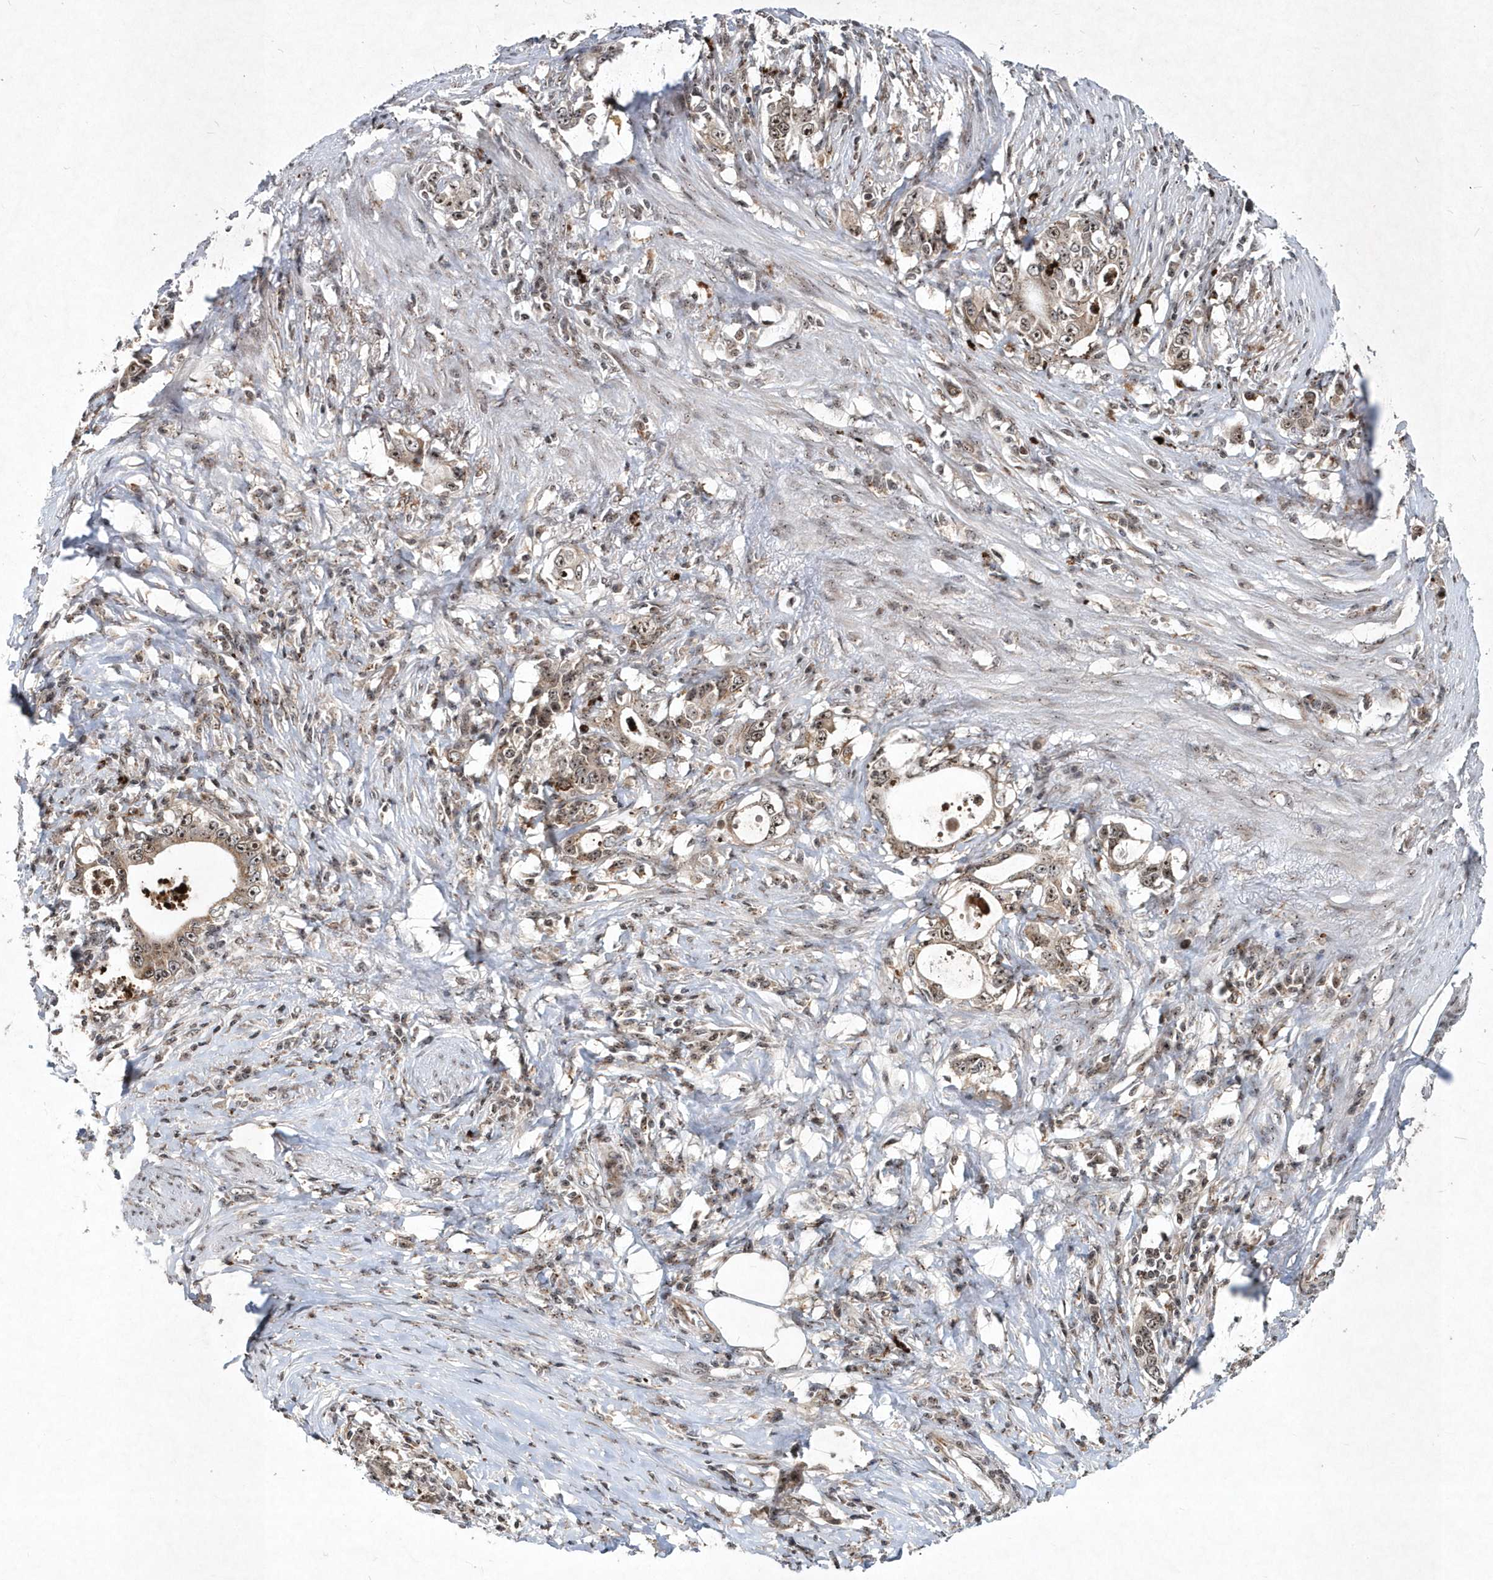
{"staining": {"intensity": "moderate", "quantity": ">75%", "location": "cytoplasmic/membranous,nuclear"}, "tissue": "stomach cancer", "cell_type": "Tumor cells", "image_type": "cancer", "snomed": [{"axis": "morphology", "description": "Adenocarcinoma, NOS"}, {"axis": "topography", "description": "Stomach, lower"}], "caption": "Immunohistochemical staining of stomach cancer exhibits medium levels of moderate cytoplasmic/membranous and nuclear protein expression in about >75% of tumor cells.", "gene": "SOWAHB", "patient": {"sex": "female", "age": 72}}